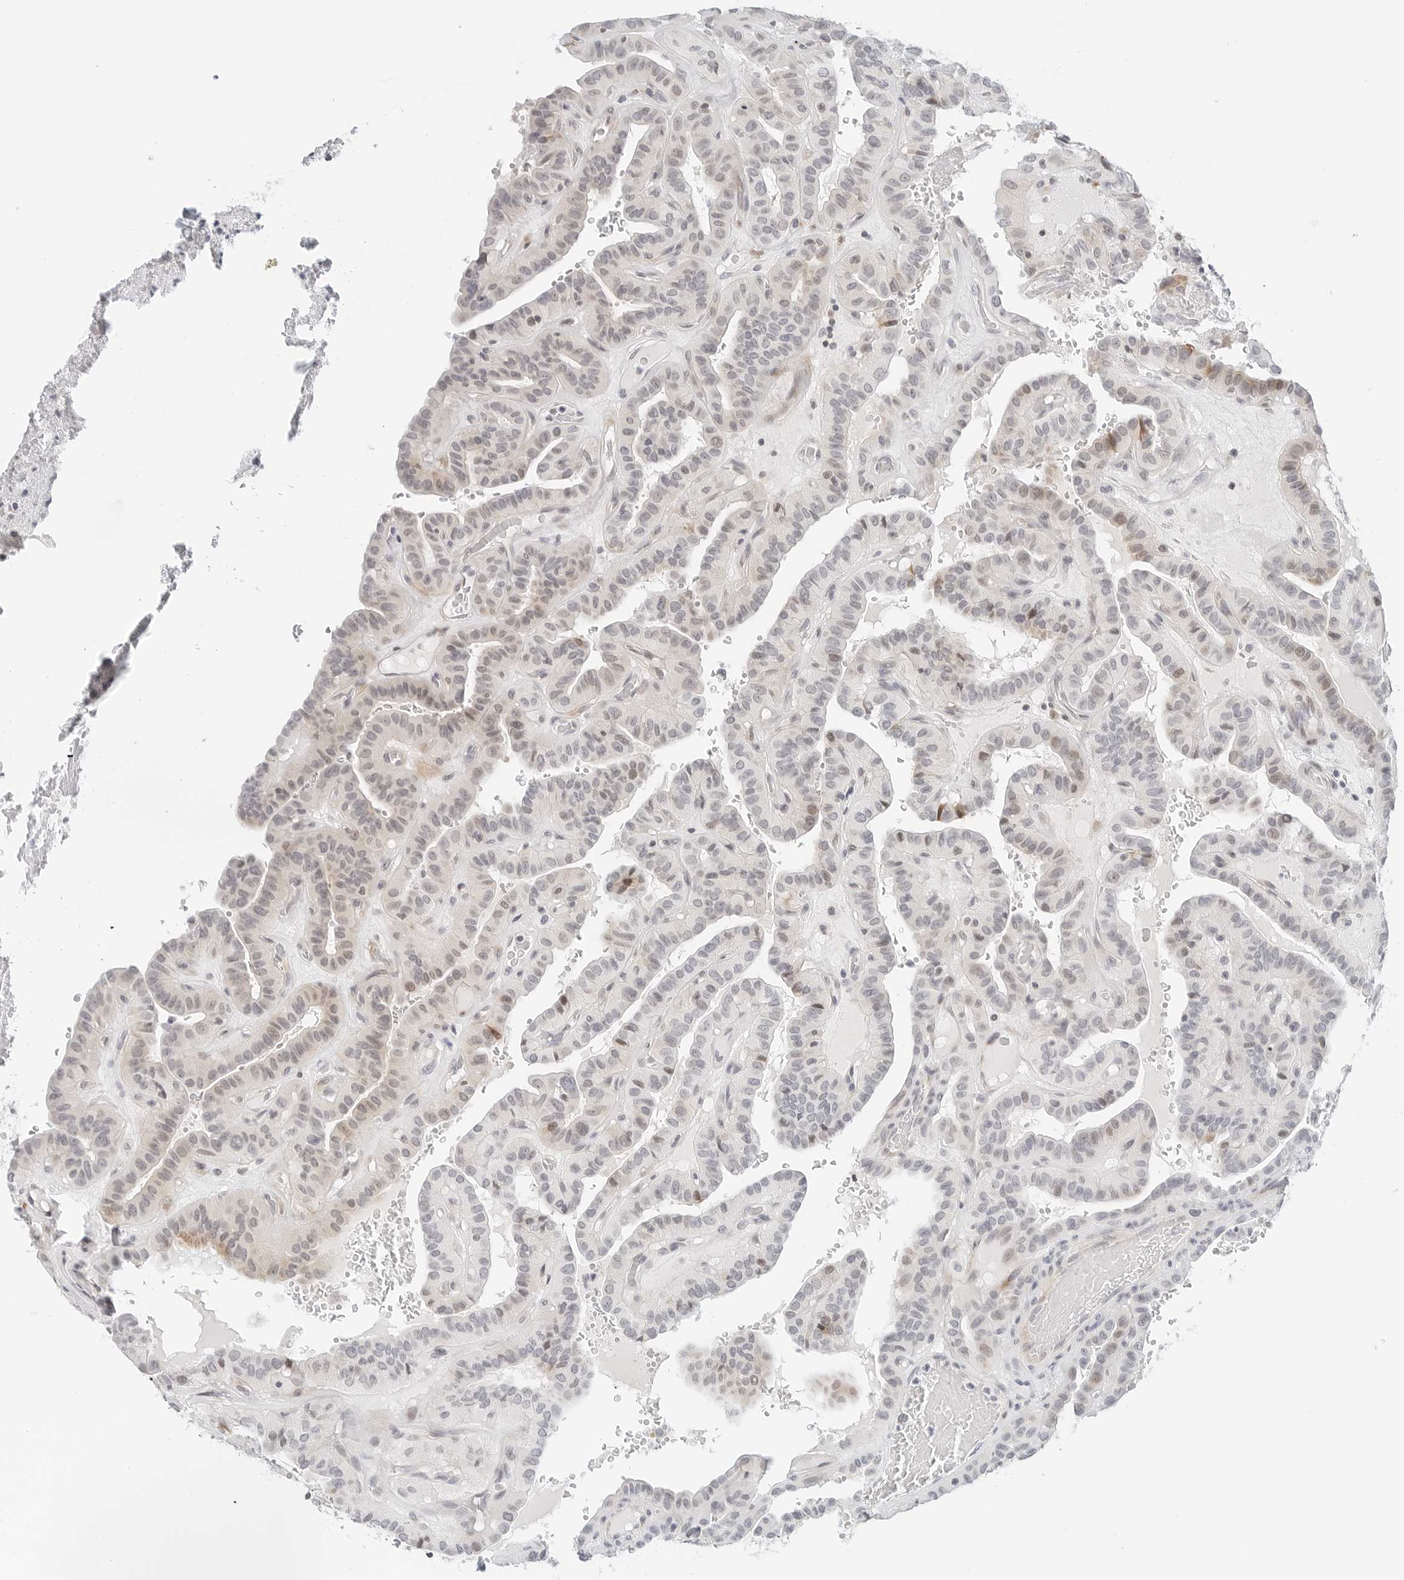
{"staining": {"intensity": "negative", "quantity": "none", "location": "none"}, "tissue": "thyroid cancer", "cell_type": "Tumor cells", "image_type": "cancer", "snomed": [{"axis": "morphology", "description": "Papillary adenocarcinoma, NOS"}, {"axis": "topography", "description": "Thyroid gland"}], "caption": "Tumor cells are negative for protein expression in human thyroid cancer.", "gene": "PARP10", "patient": {"sex": "male", "age": 77}}